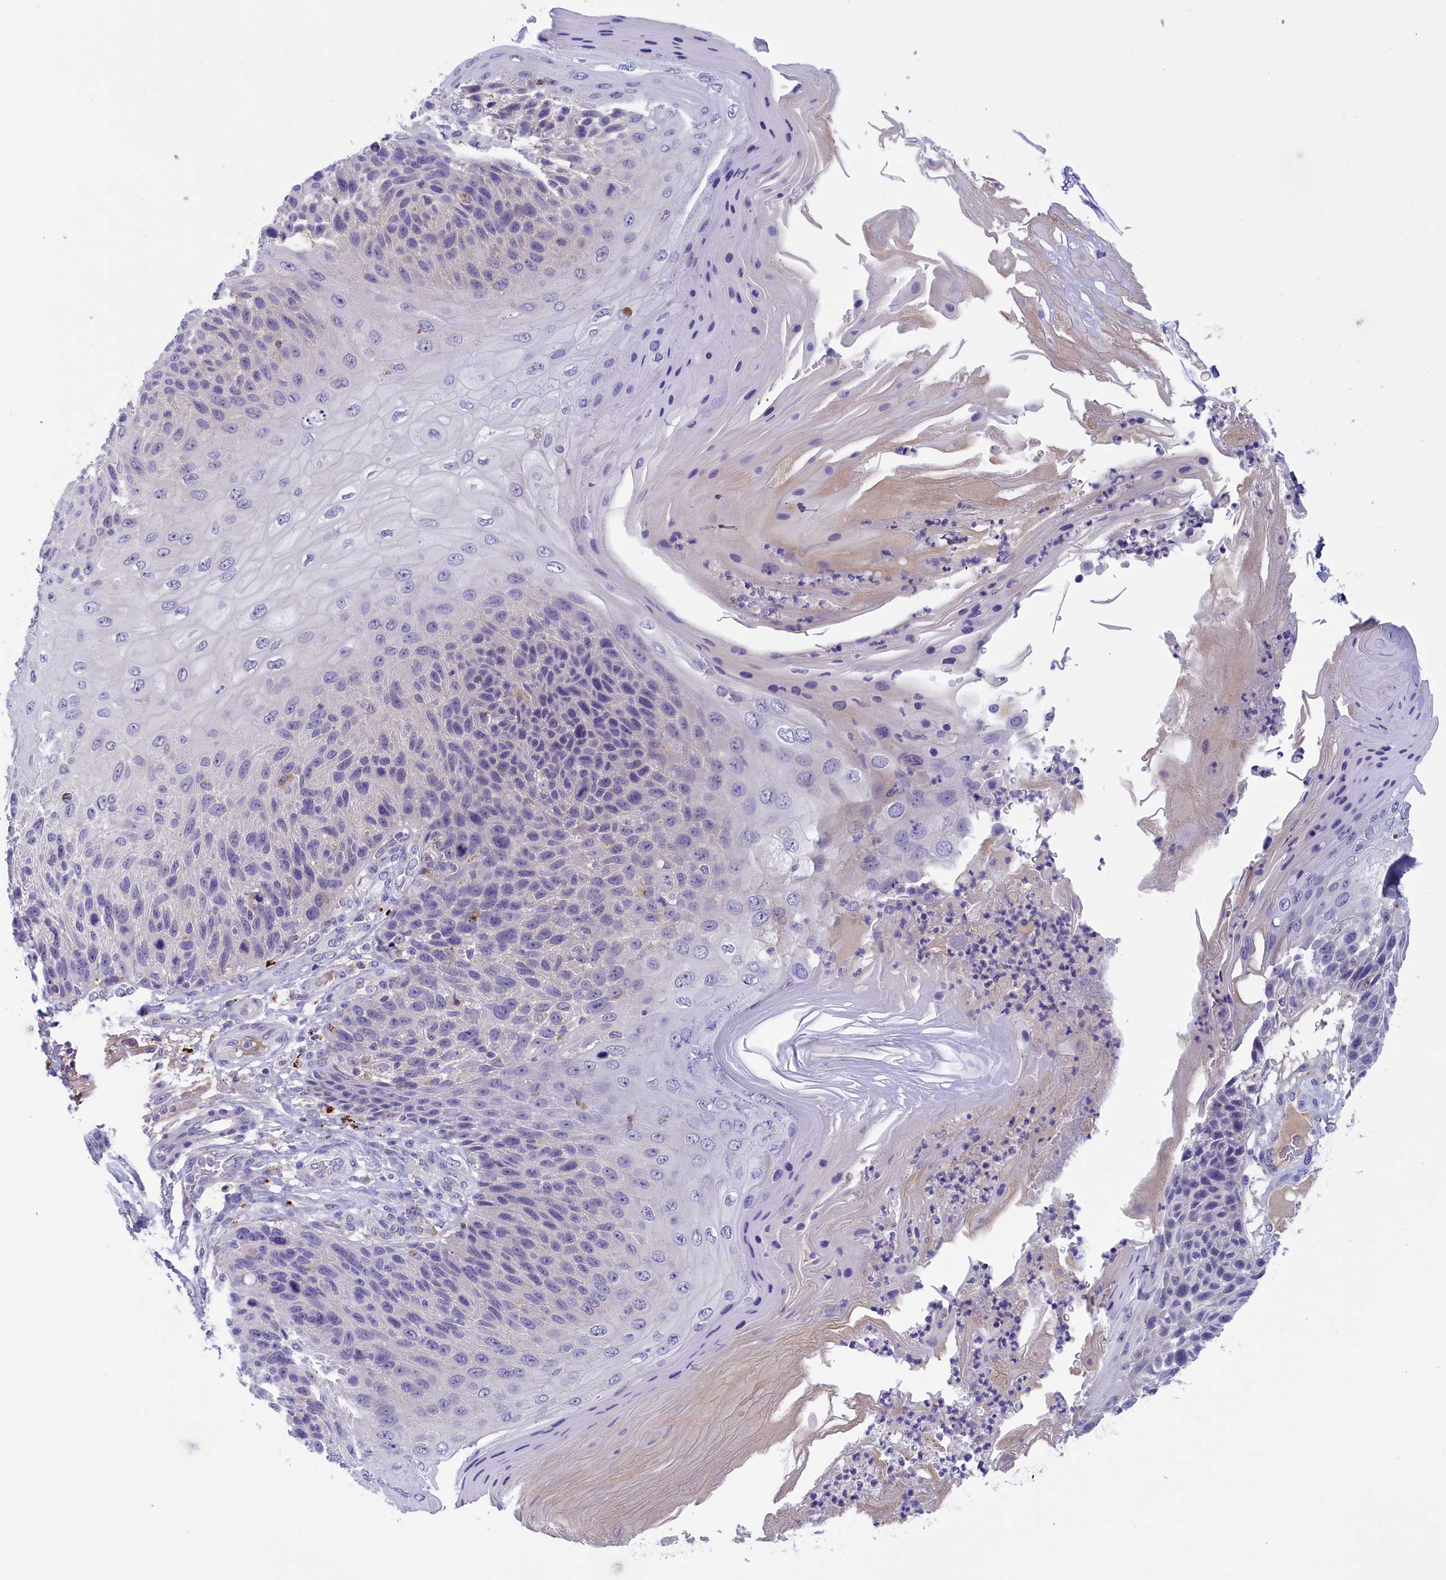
{"staining": {"intensity": "negative", "quantity": "none", "location": "none"}, "tissue": "skin cancer", "cell_type": "Tumor cells", "image_type": "cancer", "snomed": [{"axis": "morphology", "description": "Squamous cell carcinoma, NOS"}, {"axis": "topography", "description": "Skin"}], "caption": "IHC micrograph of skin cancer stained for a protein (brown), which demonstrates no positivity in tumor cells.", "gene": "STYX", "patient": {"sex": "female", "age": 88}}